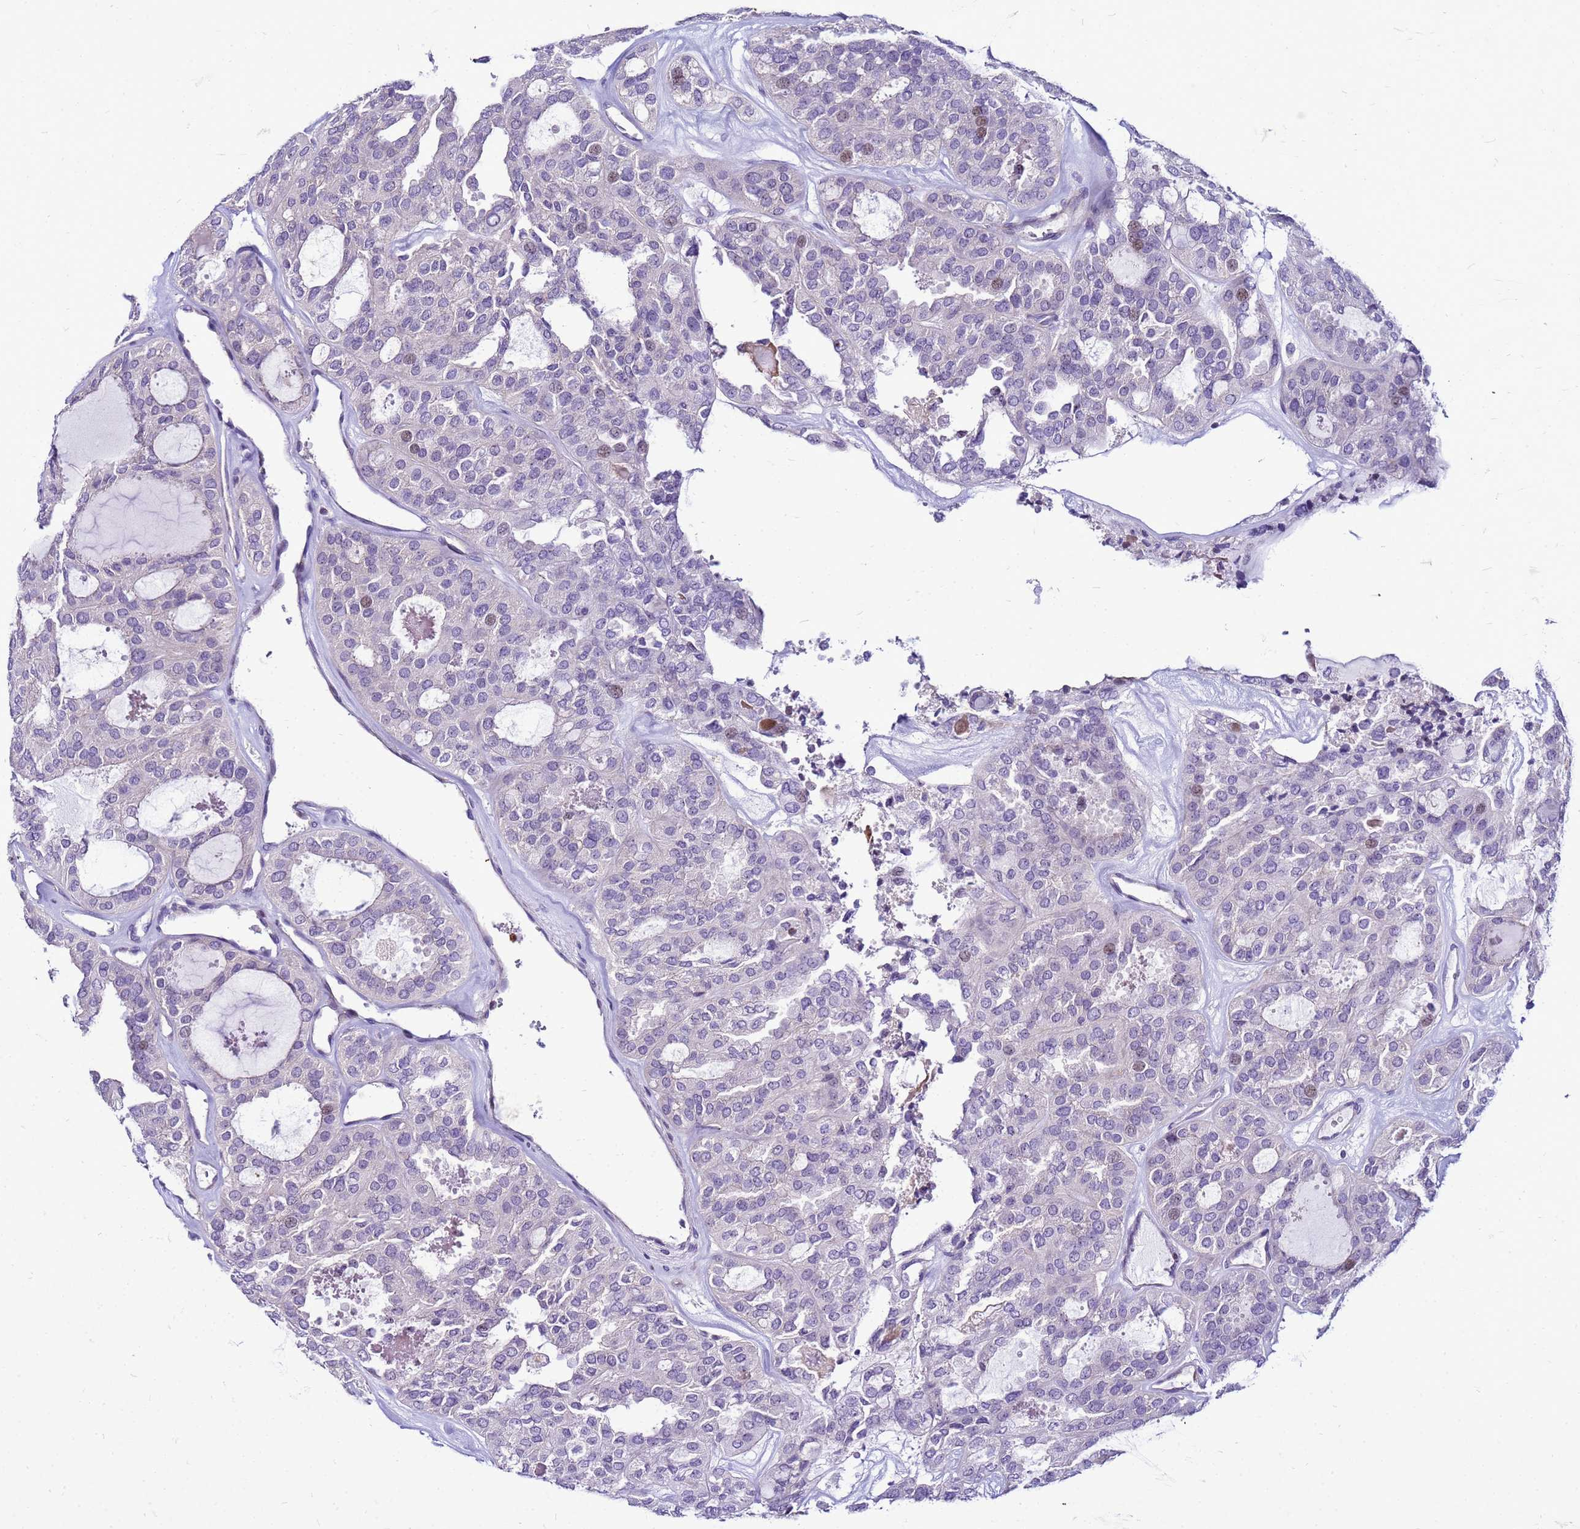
{"staining": {"intensity": "negative", "quantity": "none", "location": "none"}, "tissue": "thyroid cancer", "cell_type": "Tumor cells", "image_type": "cancer", "snomed": [{"axis": "morphology", "description": "Follicular adenoma carcinoma, NOS"}, {"axis": "topography", "description": "Thyroid gland"}], "caption": "Thyroid follicular adenoma carcinoma was stained to show a protein in brown. There is no significant staining in tumor cells. The staining was performed using DAB to visualize the protein expression in brown, while the nuclei were stained in blue with hematoxylin (Magnification: 20x).", "gene": "VPS4B", "patient": {"sex": "male", "age": 75}}